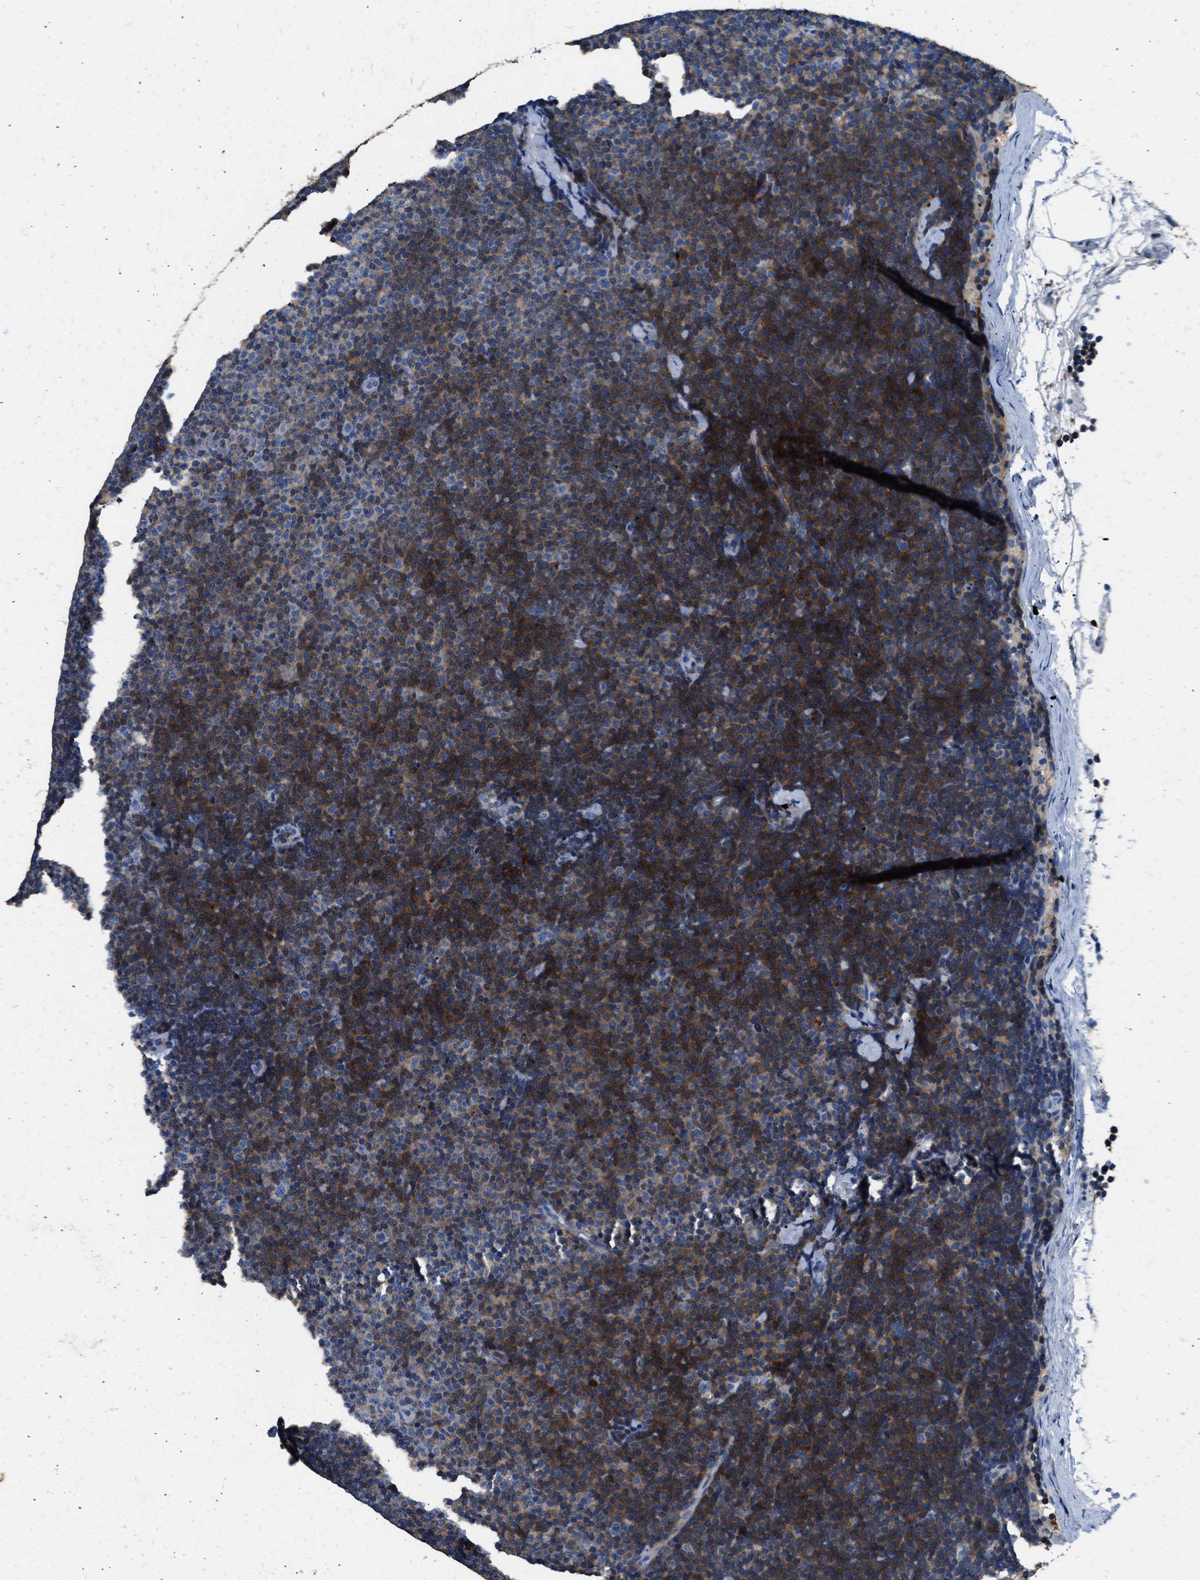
{"staining": {"intensity": "moderate", "quantity": "25%-75%", "location": "cytoplasmic/membranous"}, "tissue": "lymphoma", "cell_type": "Tumor cells", "image_type": "cancer", "snomed": [{"axis": "morphology", "description": "Malignant lymphoma, non-Hodgkin's type, Low grade"}, {"axis": "topography", "description": "Lymph node"}], "caption": "Human lymphoma stained with a protein marker displays moderate staining in tumor cells.", "gene": "KCNQ4", "patient": {"sex": "female", "age": 53}}